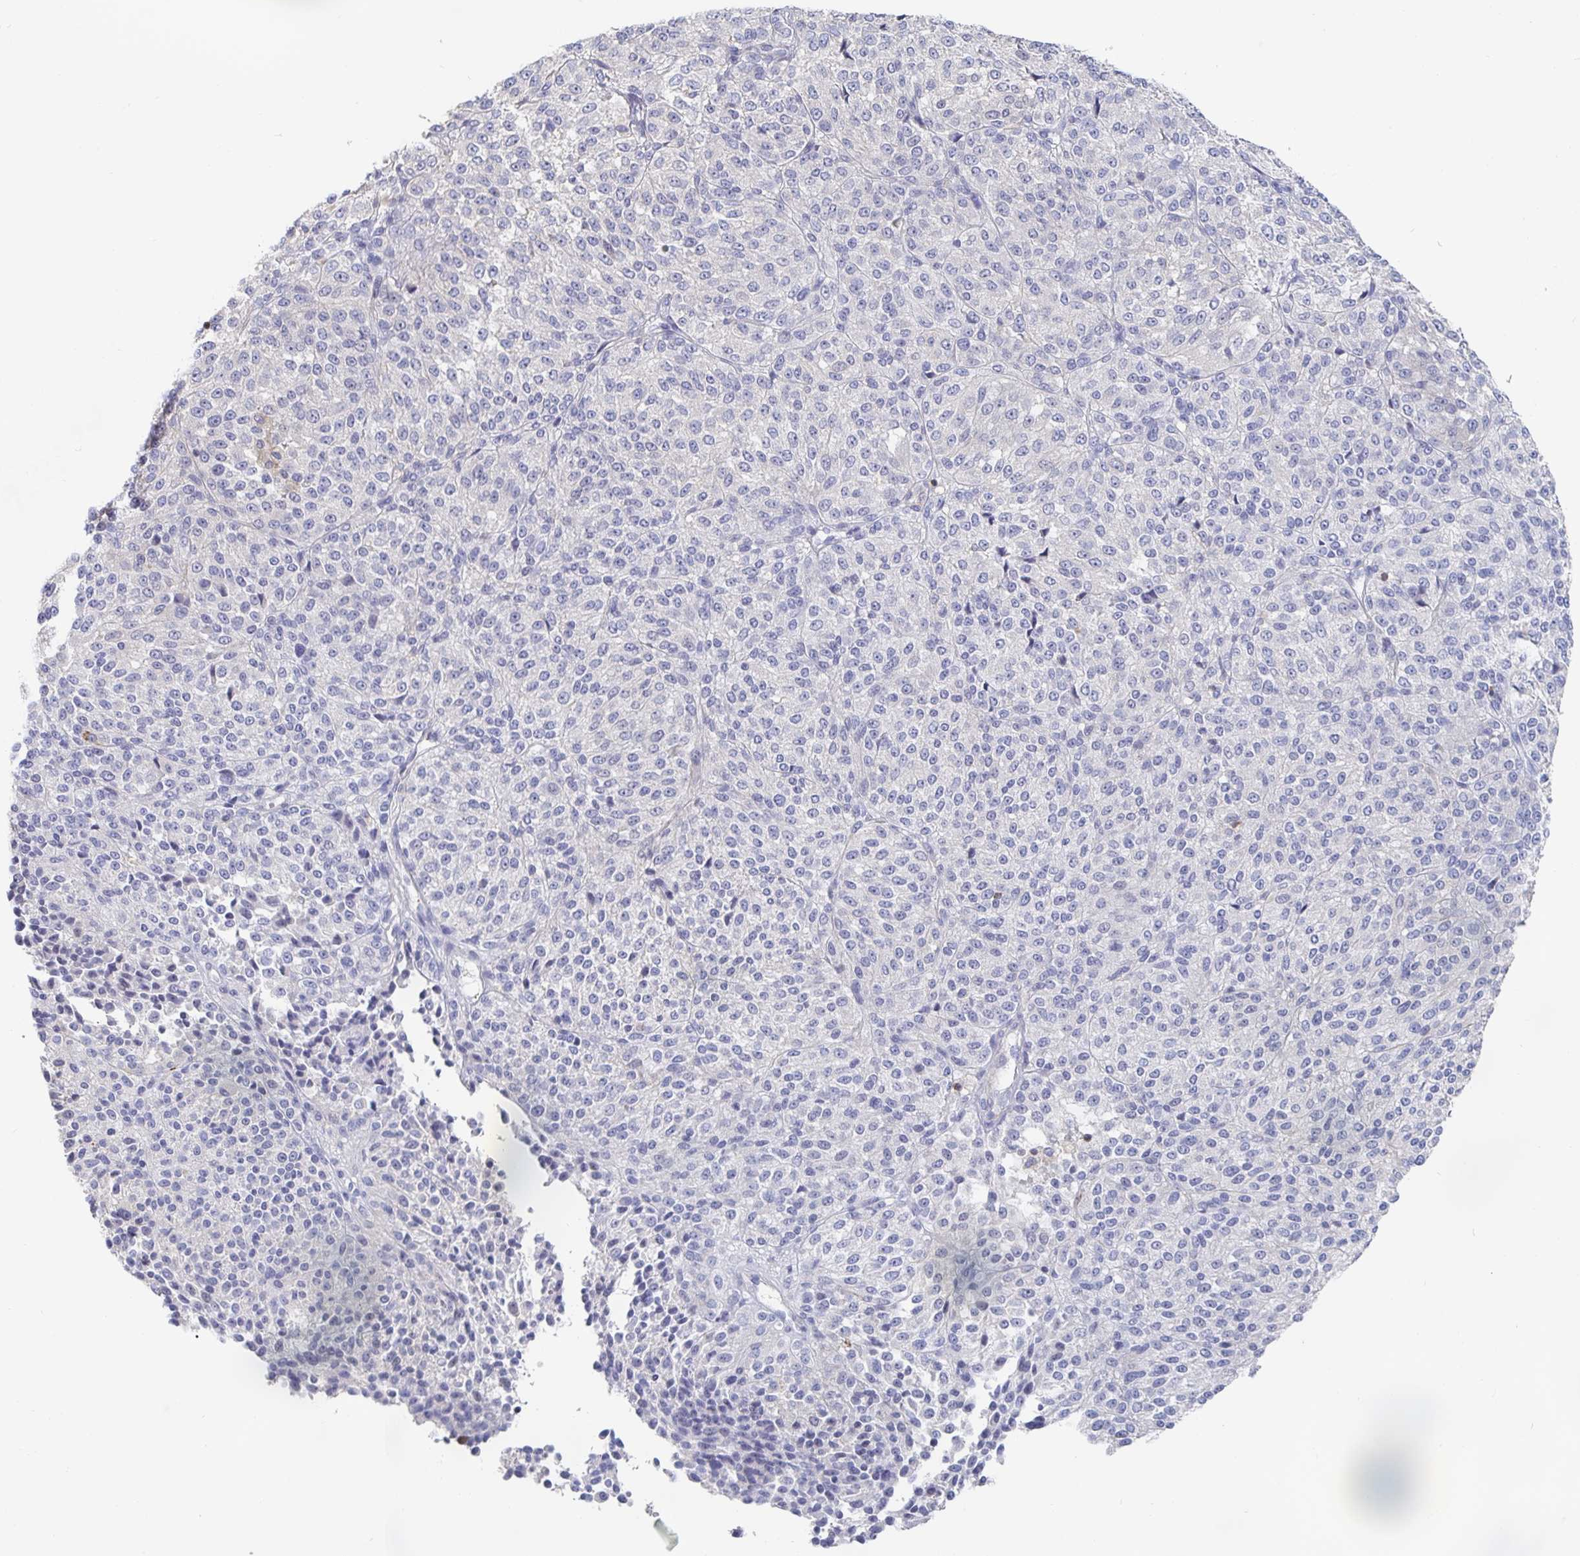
{"staining": {"intensity": "negative", "quantity": "none", "location": "none"}, "tissue": "melanoma", "cell_type": "Tumor cells", "image_type": "cancer", "snomed": [{"axis": "morphology", "description": "Malignant melanoma, Metastatic site"}, {"axis": "topography", "description": "Brain"}], "caption": "Tumor cells are negative for brown protein staining in melanoma.", "gene": "PIK3CD", "patient": {"sex": "female", "age": 56}}